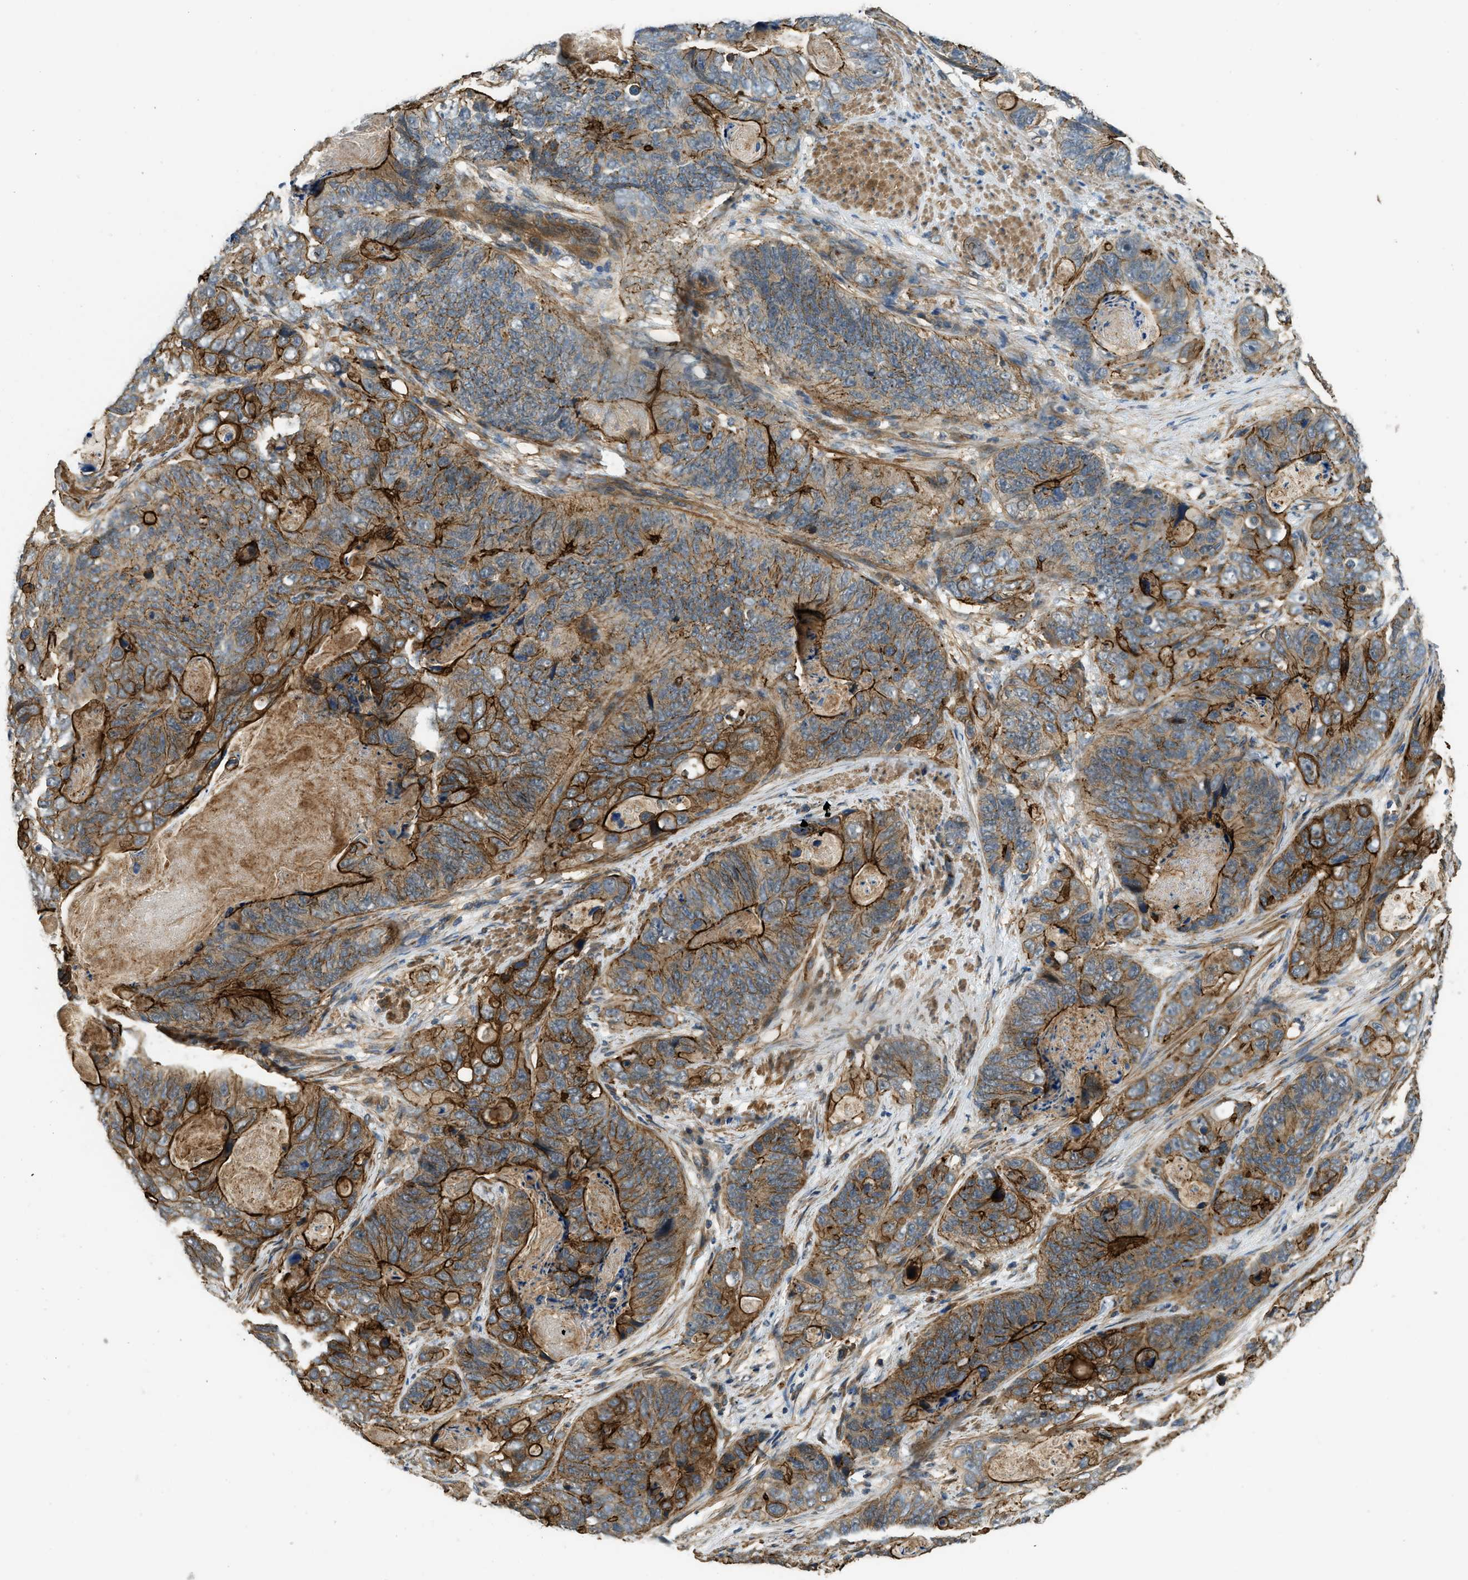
{"staining": {"intensity": "strong", "quantity": "25%-75%", "location": "cytoplasmic/membranous"}, "tissue": "stomach cancer", "cell_type": "Tumor cells", "image_type": "cancer", "snomed": [{"axis": "morphology", "description": "Adenocarcinoma, NOS"}, {"axis": "topography", "description": "Stomach"}], "caption": "Immunohistochemistry (IHC) histopathology image of neoplastic tissue: human adenocarcinoma (stomach) stained using IHC exhibits high levels of strong protein expression localized specifically in the cytoplasmic/membranous of tumor cells, appearing as a cytoplasmic/membranous brown color.", "gene": "CGN", "patient": {"sex": "female", "age": 89}}